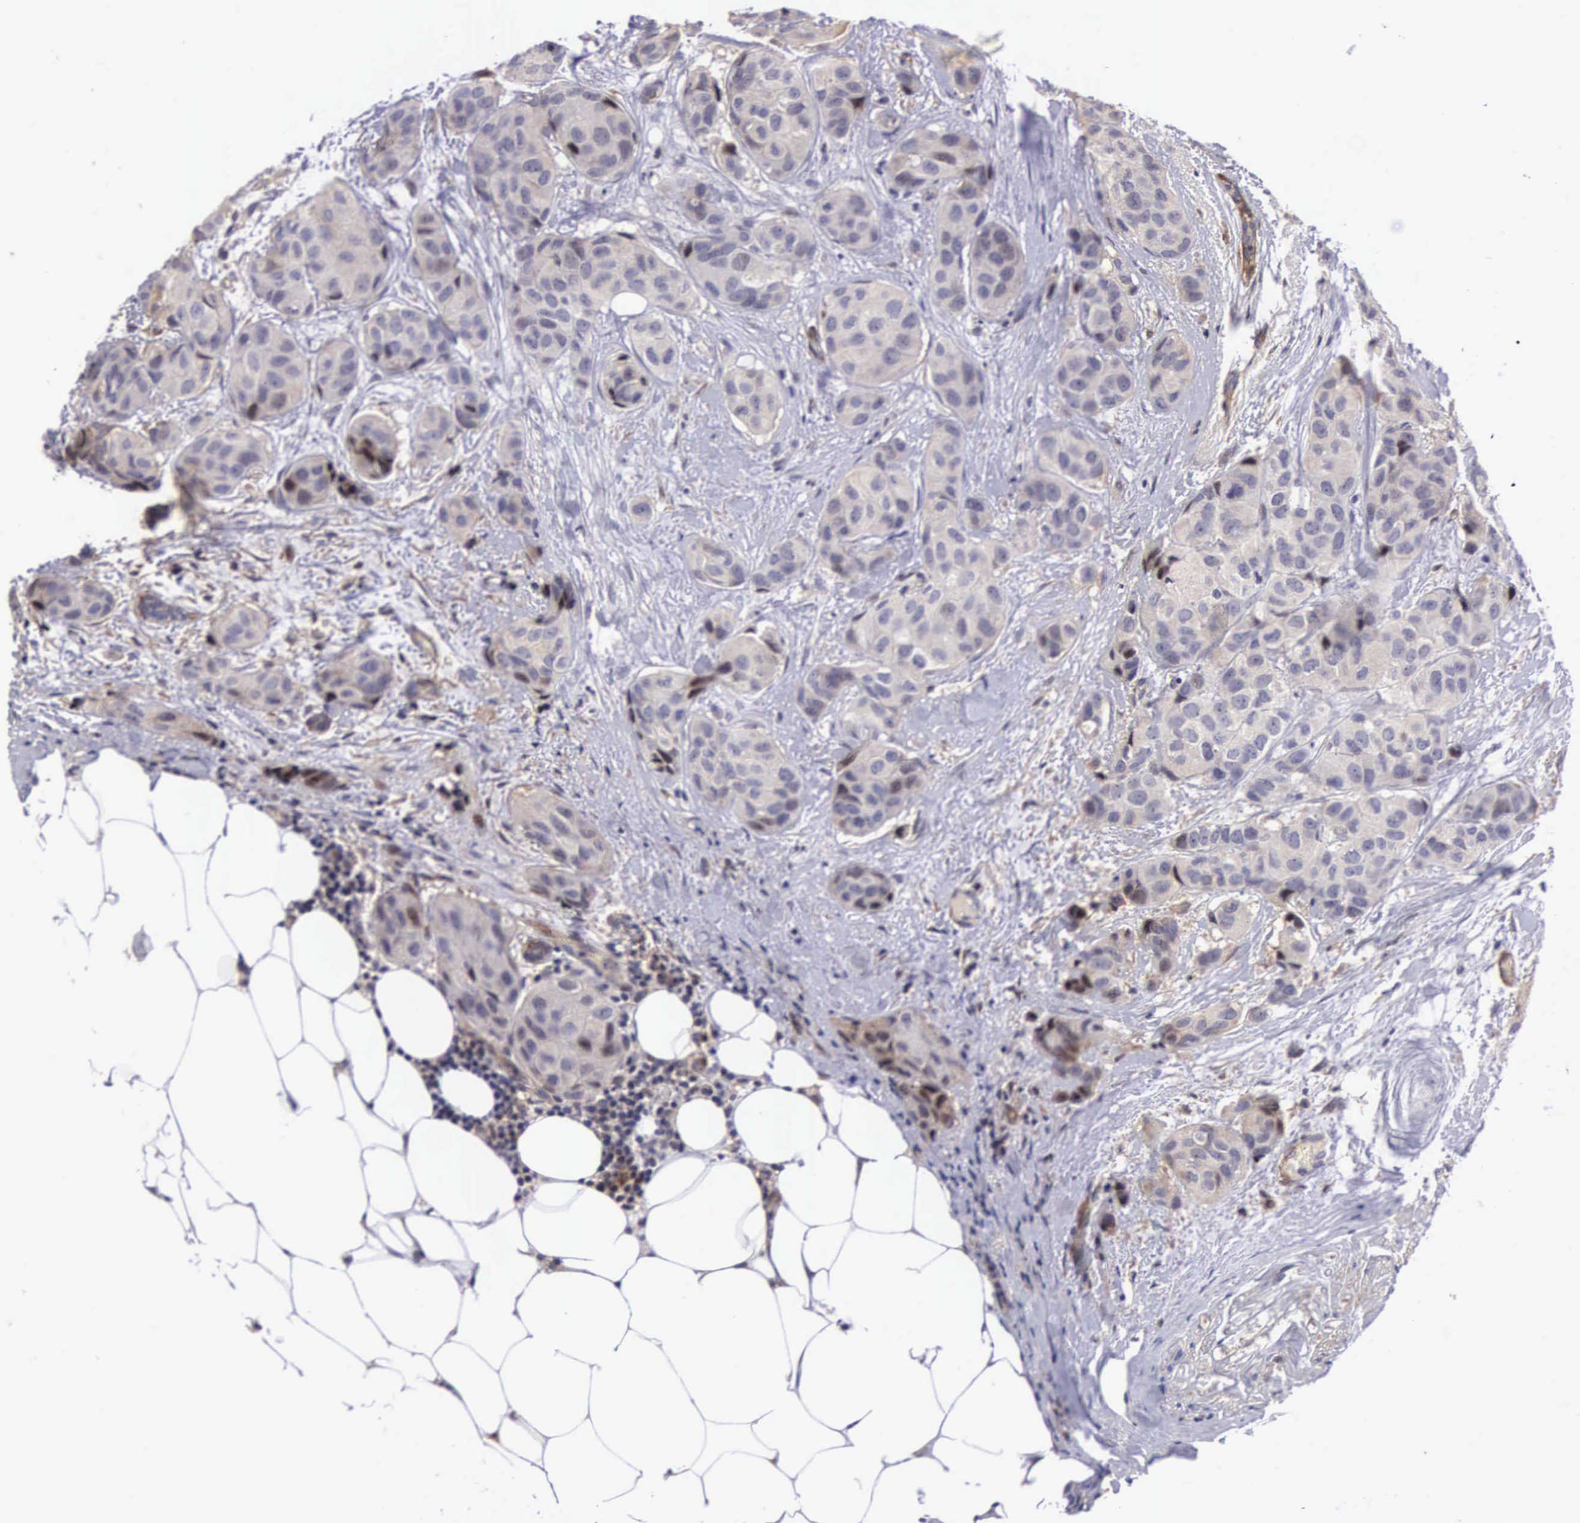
{"staining": {"intensity": "moderate", "quantity": "25%-75%", "location": "cytoplasmic/membranous,nuclear"}, "tissue": "breast cancer", "cell_type": "Tumor cells", "image_type": "cancer", "snomed": [{"axis": "morphology", "description": "Duct carcinoma"}, {"axis": "topography", "description": "Breast"}], "caption": "This micrograph demonstrates IHC staining of breast cancer, with medium moderate cytoplasmic/membranous and nuclear staining in about 25%-75% of tumor cells.", "gene": "EMID1", "patient": {"sex": "female", "age": 68}}